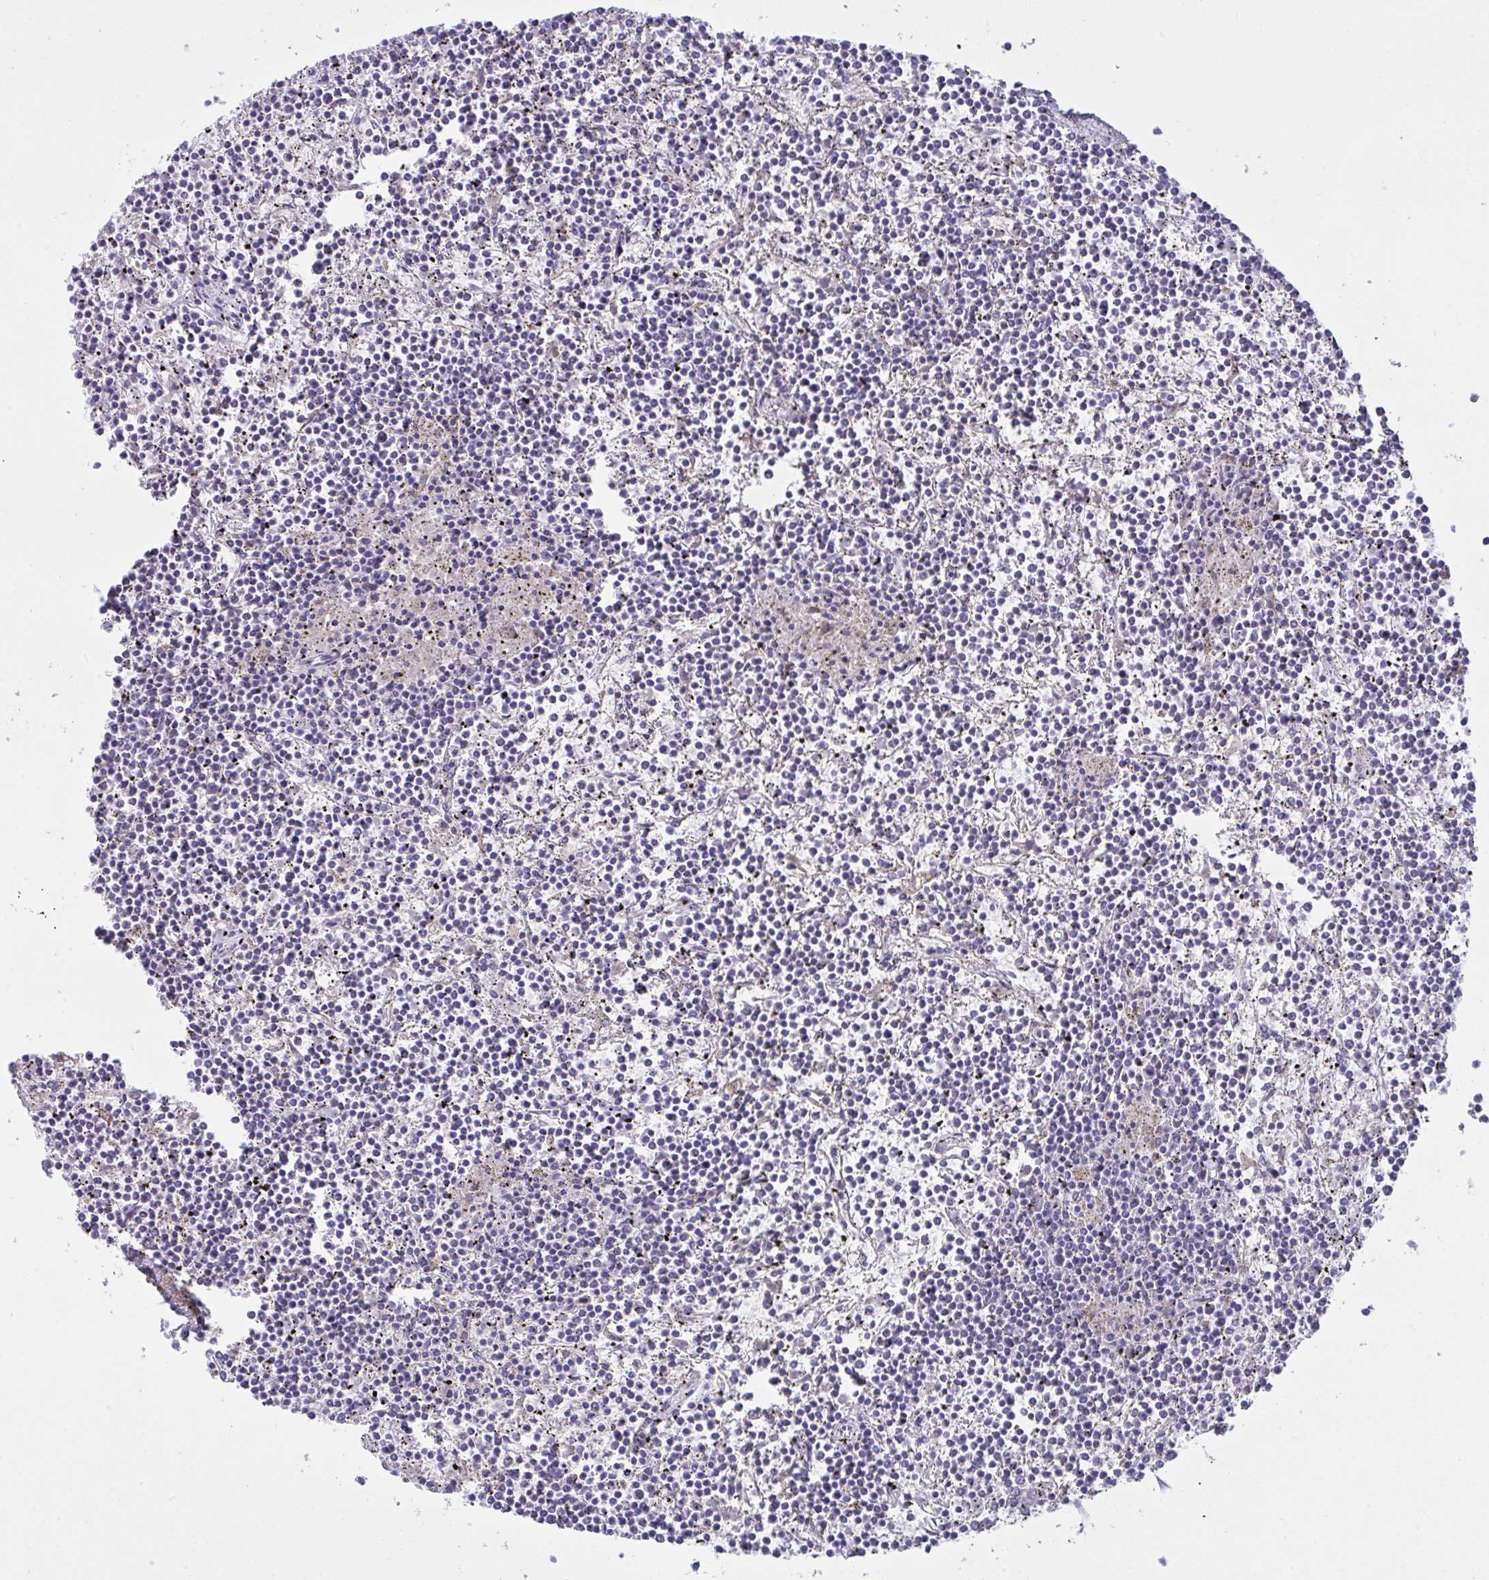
{"staining": {"intensity": "negative", "quantity": "none", "location": "none"}, "tissue": "lymphoma", "cell_type": "Tumor cells", "image_type": "cancer", "snomed": [{"axis": "morphology", "description": "Malignant lymphoma, non-Hodgkin's type, Low grade"}, {"axis": "topography", "description": "Spleen"}], "caption": "Histopathology image shows no significant protein staining in tumor cells of lymphoma.", "gene": "RGPD5", "patient": {"sex": "female", "age": 19}}